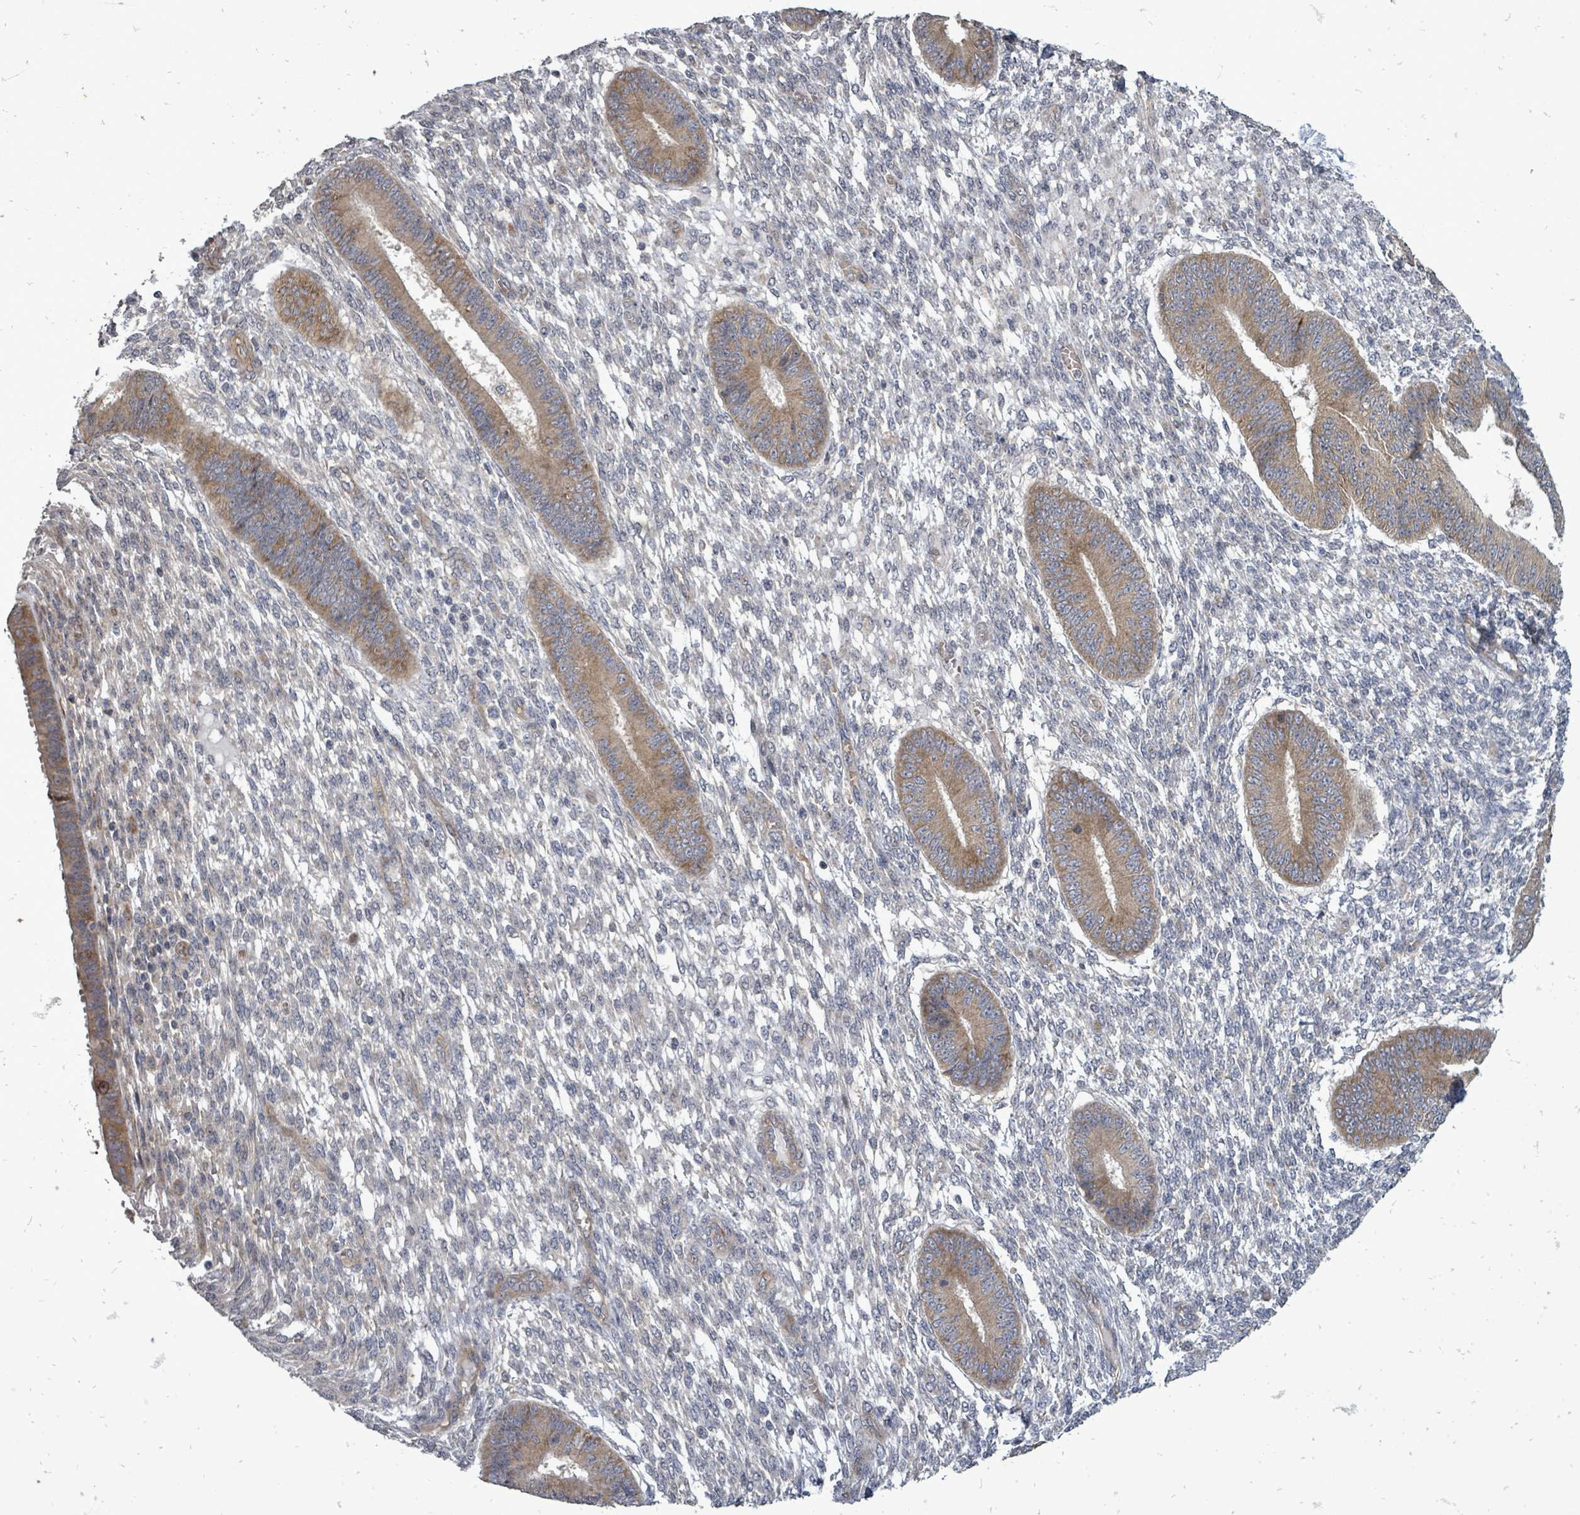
{"staining": {"intensity": "negative", "quantity": "none", "location": "none"}, "tissue": "endometrium", "cell_type": "Cells in endometrial stroma", "image_type": "normal", "snomed": [{"axis": "morphology", "description": "Normal tissue, NOS"}, {"axis": "topography", "description": "Endometrium"}], "caption": "This is a image of immunohistochemistry (IHC) staining of benign endometrium, which shows no expression in cells in endometrial stroma.", "gene": "RALGAPB", "patient": {"sex": "female", "age": 49}}